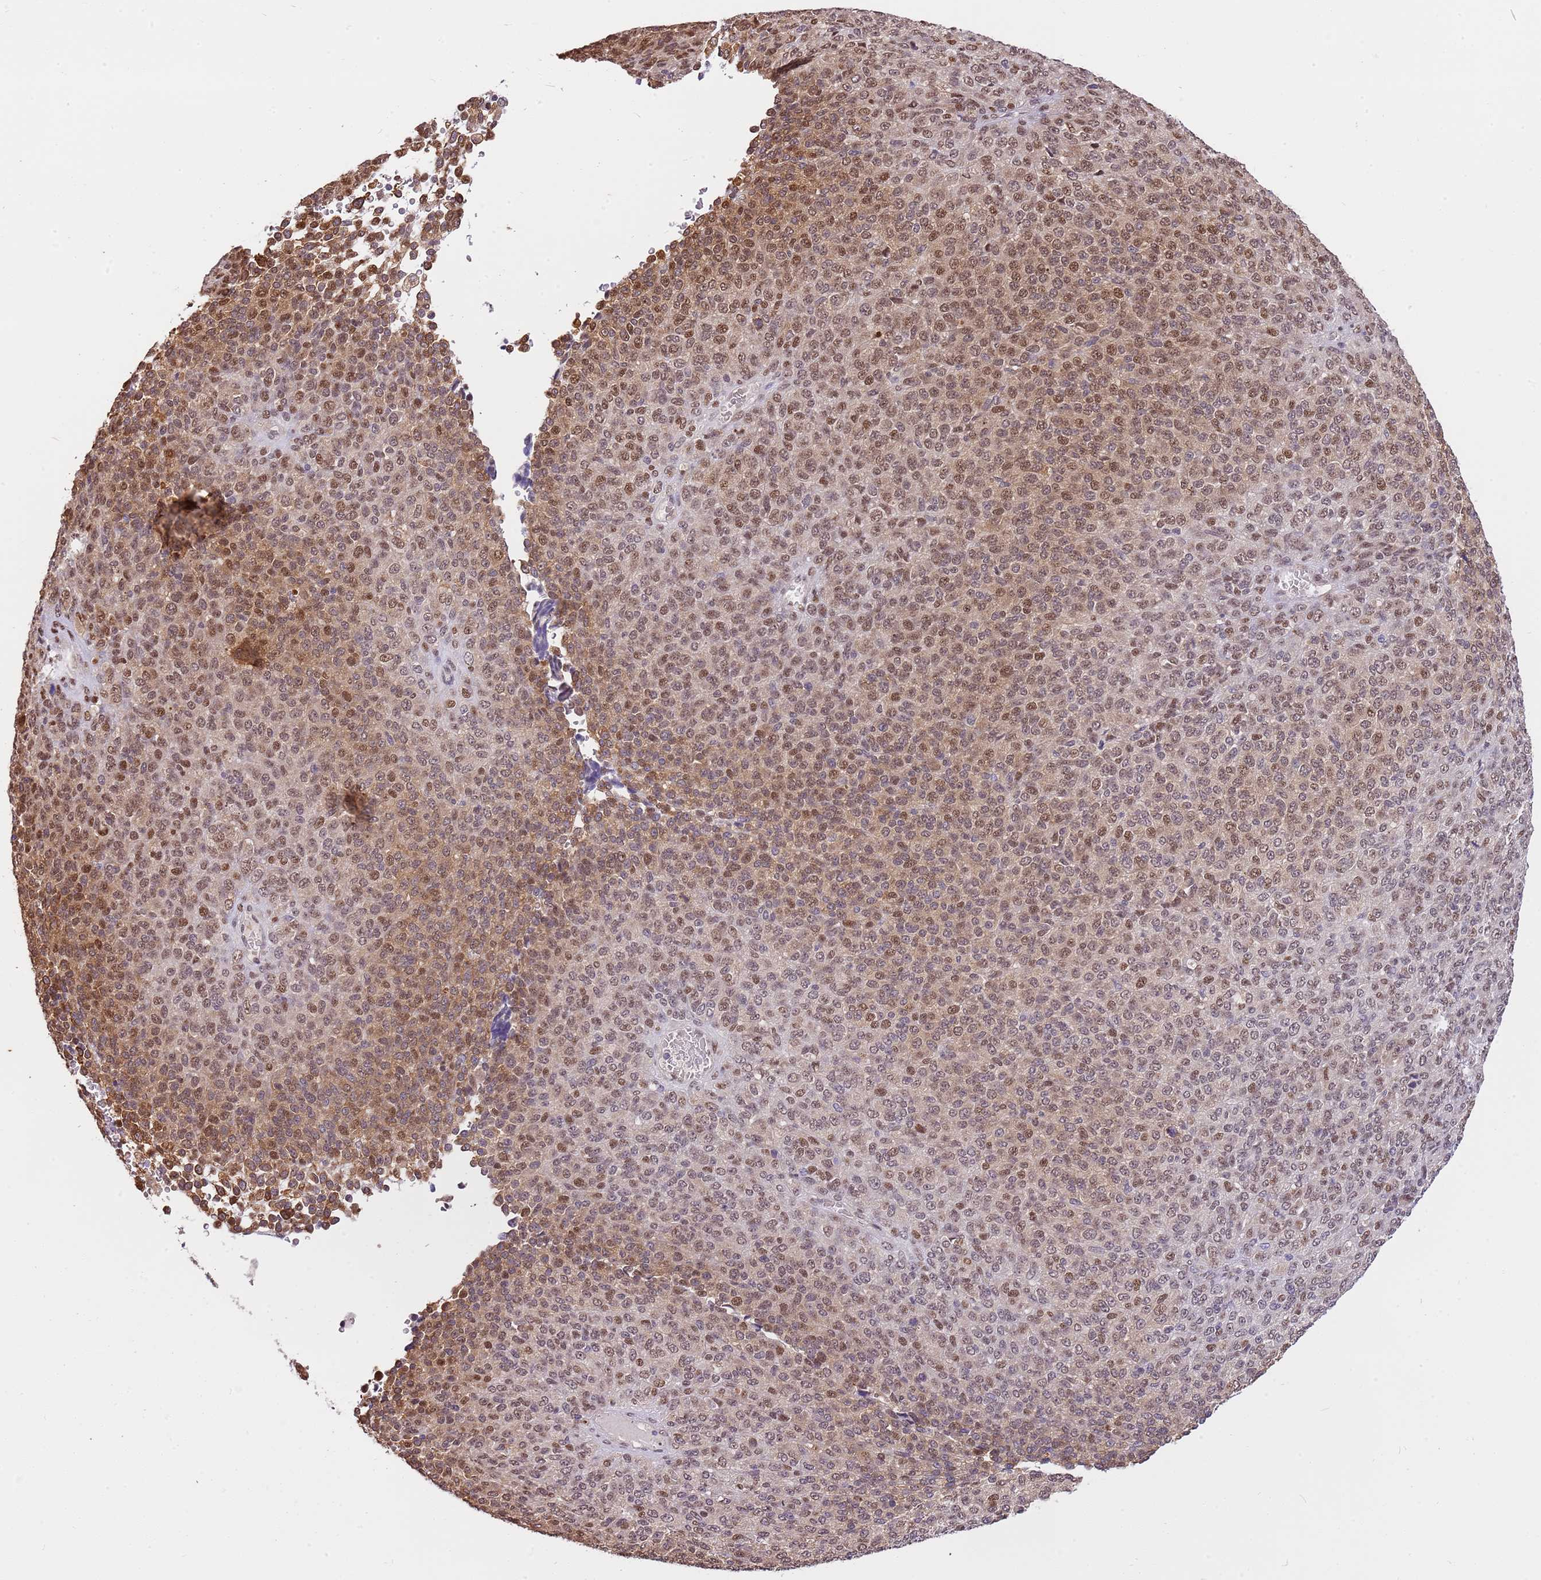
{"staining": {"intensity": "moderate", "quantity": ">75%", "location": "cytoplasmic/membranous,nuclear"}, "tissue": "melanoma", "cell_type": "Tumor cells", "image_type": "cancer", "snomed": [{"axis": "morphology", "description": "Malignant melanoma, Metastatic site"}, {"axis": "topography", "description": "Brain"}], "caption": "Melanoma was stained to show a protein in brown. There is medium levels of moderate cytoplasmic/membranous and nuclear expression in about >75% of tumor cells.", "gene": "RFK", "patient": {"sex": "female", "age": 56}}